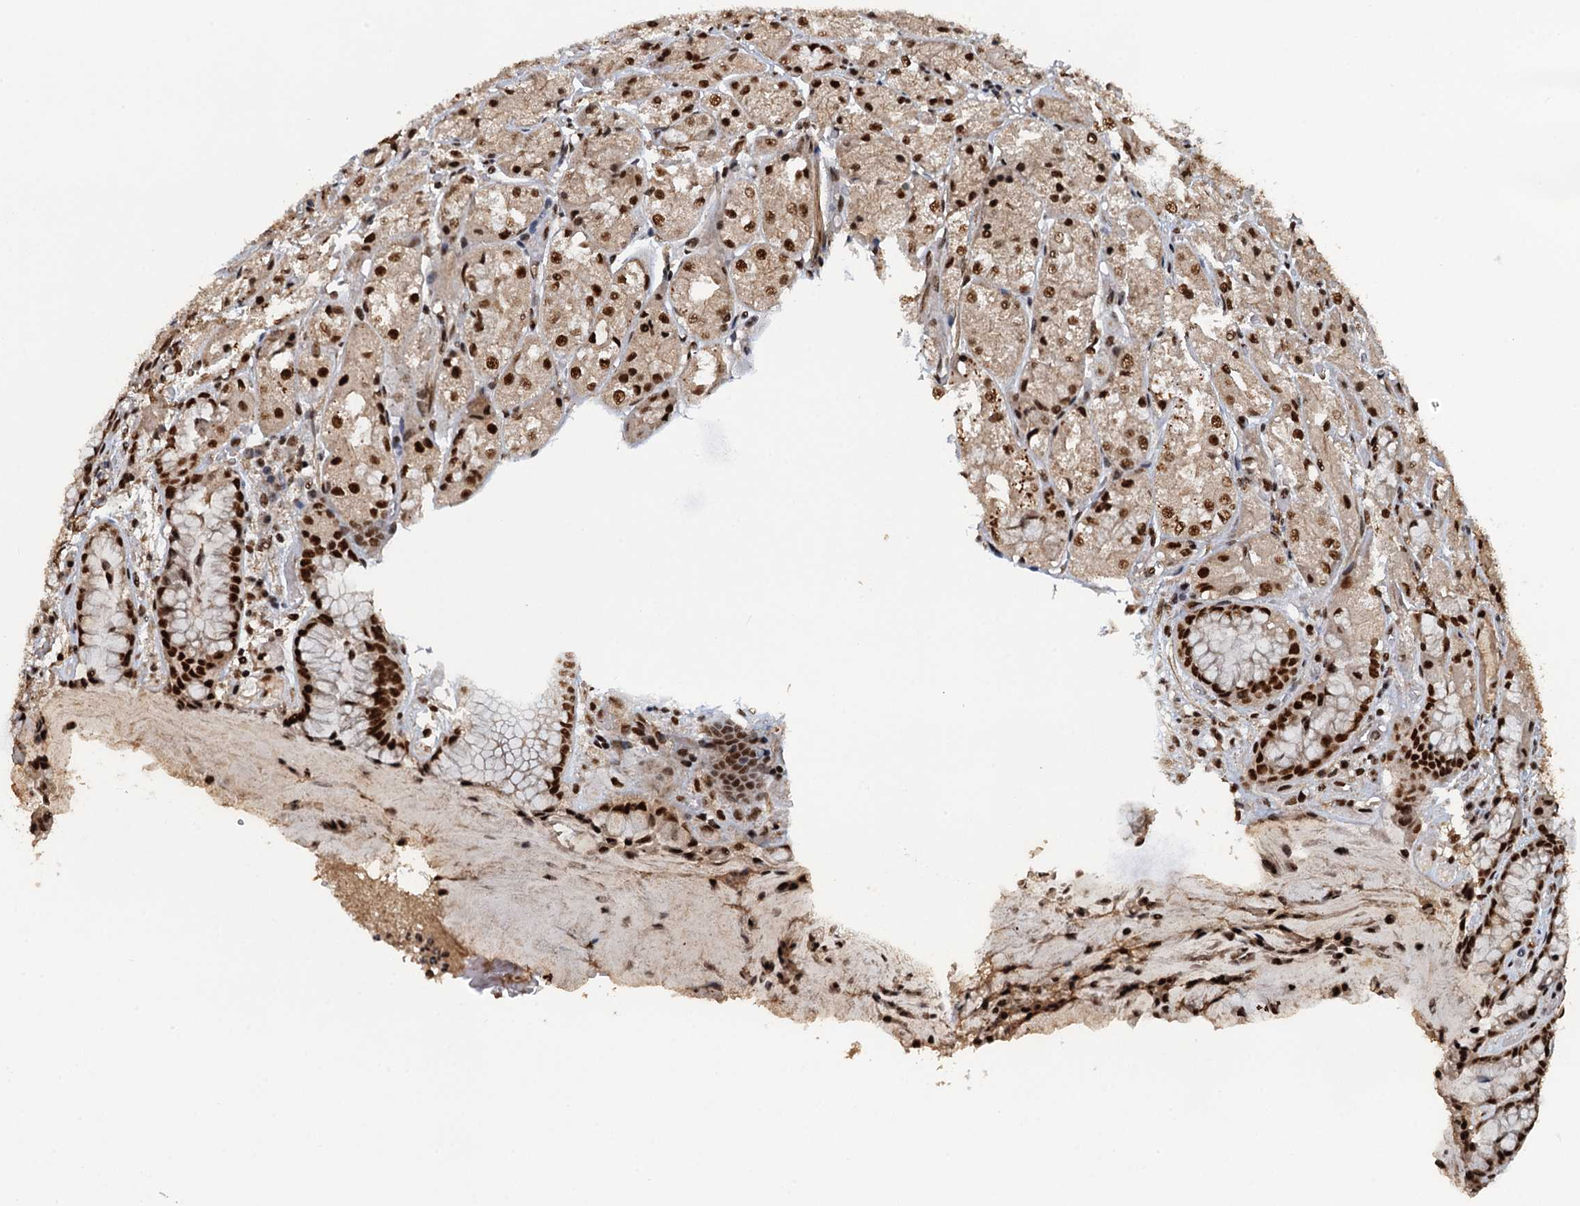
{"staining": {"intensity": "strong", "quantity": ">75%", "location": "nuclear"}, "tissue": "stomach", "cell_type": "Glandular cells", "image_type": "normal", "snomed": [{"axis": "morphology", "description": "Normal tissue, NOS"}, {"axis": "topography", "description": "Stomach, upper"}], "caption": "Immunohistochemistry histopathology image of benign stomach: human stomach stained using immunohistochemistry (IHC) reveals high levels of strong protein expression localized specifically in the nuclear of glandular cells, appearing as a nuclear brown color.", "gene": "ZC3H18", "patient": {"sex": "male", "age": 72}}